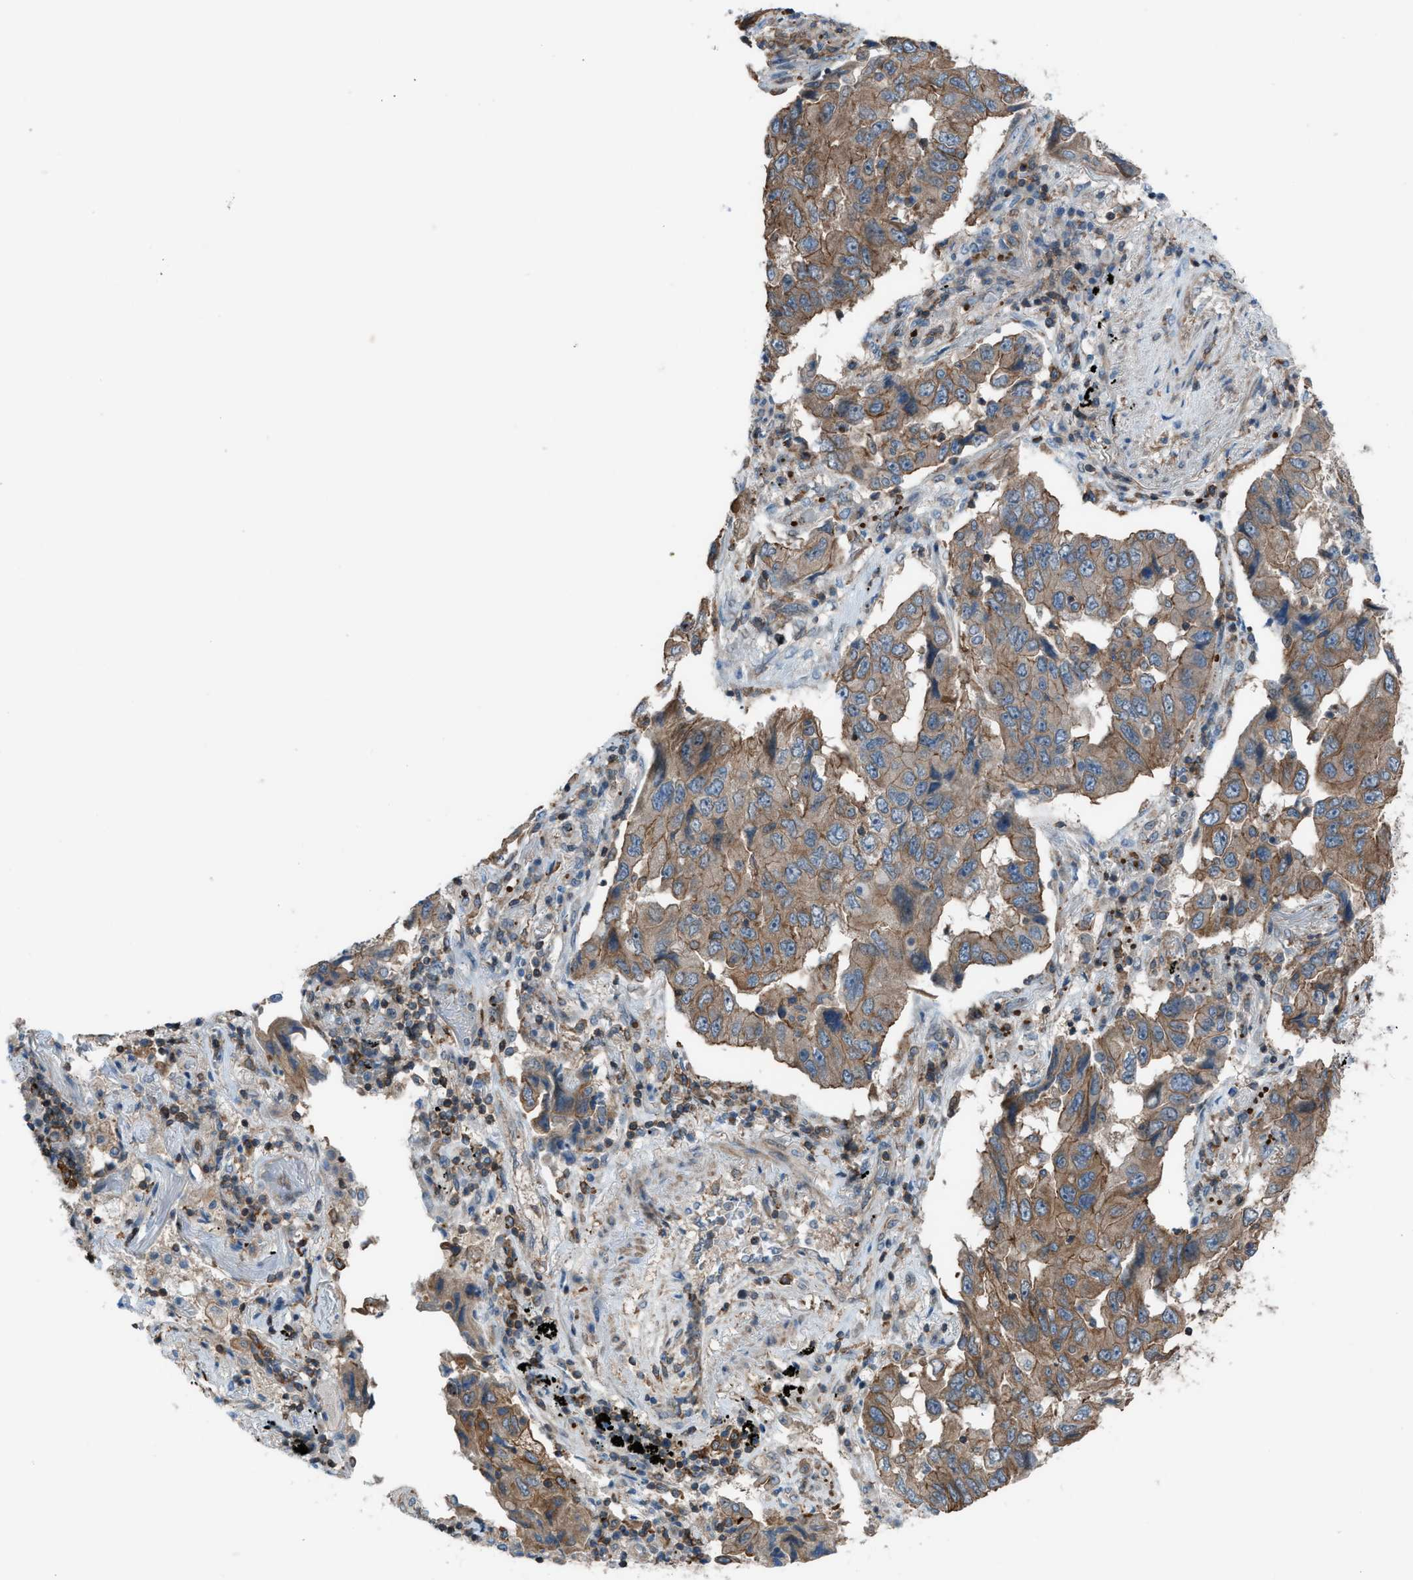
{"staining": {"intensity": "moderate", "quantity": ">75%", "location": "cytoplasmic/membranous"}, "tissue": "lung cancer", "cell_type": "Tumor cells", "image_type": "cancer", "snomed": [{"axis": "morphology", "description": "Adenocarcinoma, NOS"}, {"axis": "topography", "description": "Lung"}], "caption": "Immunohistochemical staining of adenocarcinoma (lung) shows moderate cytoplasmic/membranous protein expression in approximately >75% of tumor cells.", "gene": "DYRK1A", "patient": {"sex": "female", "age": 65}}